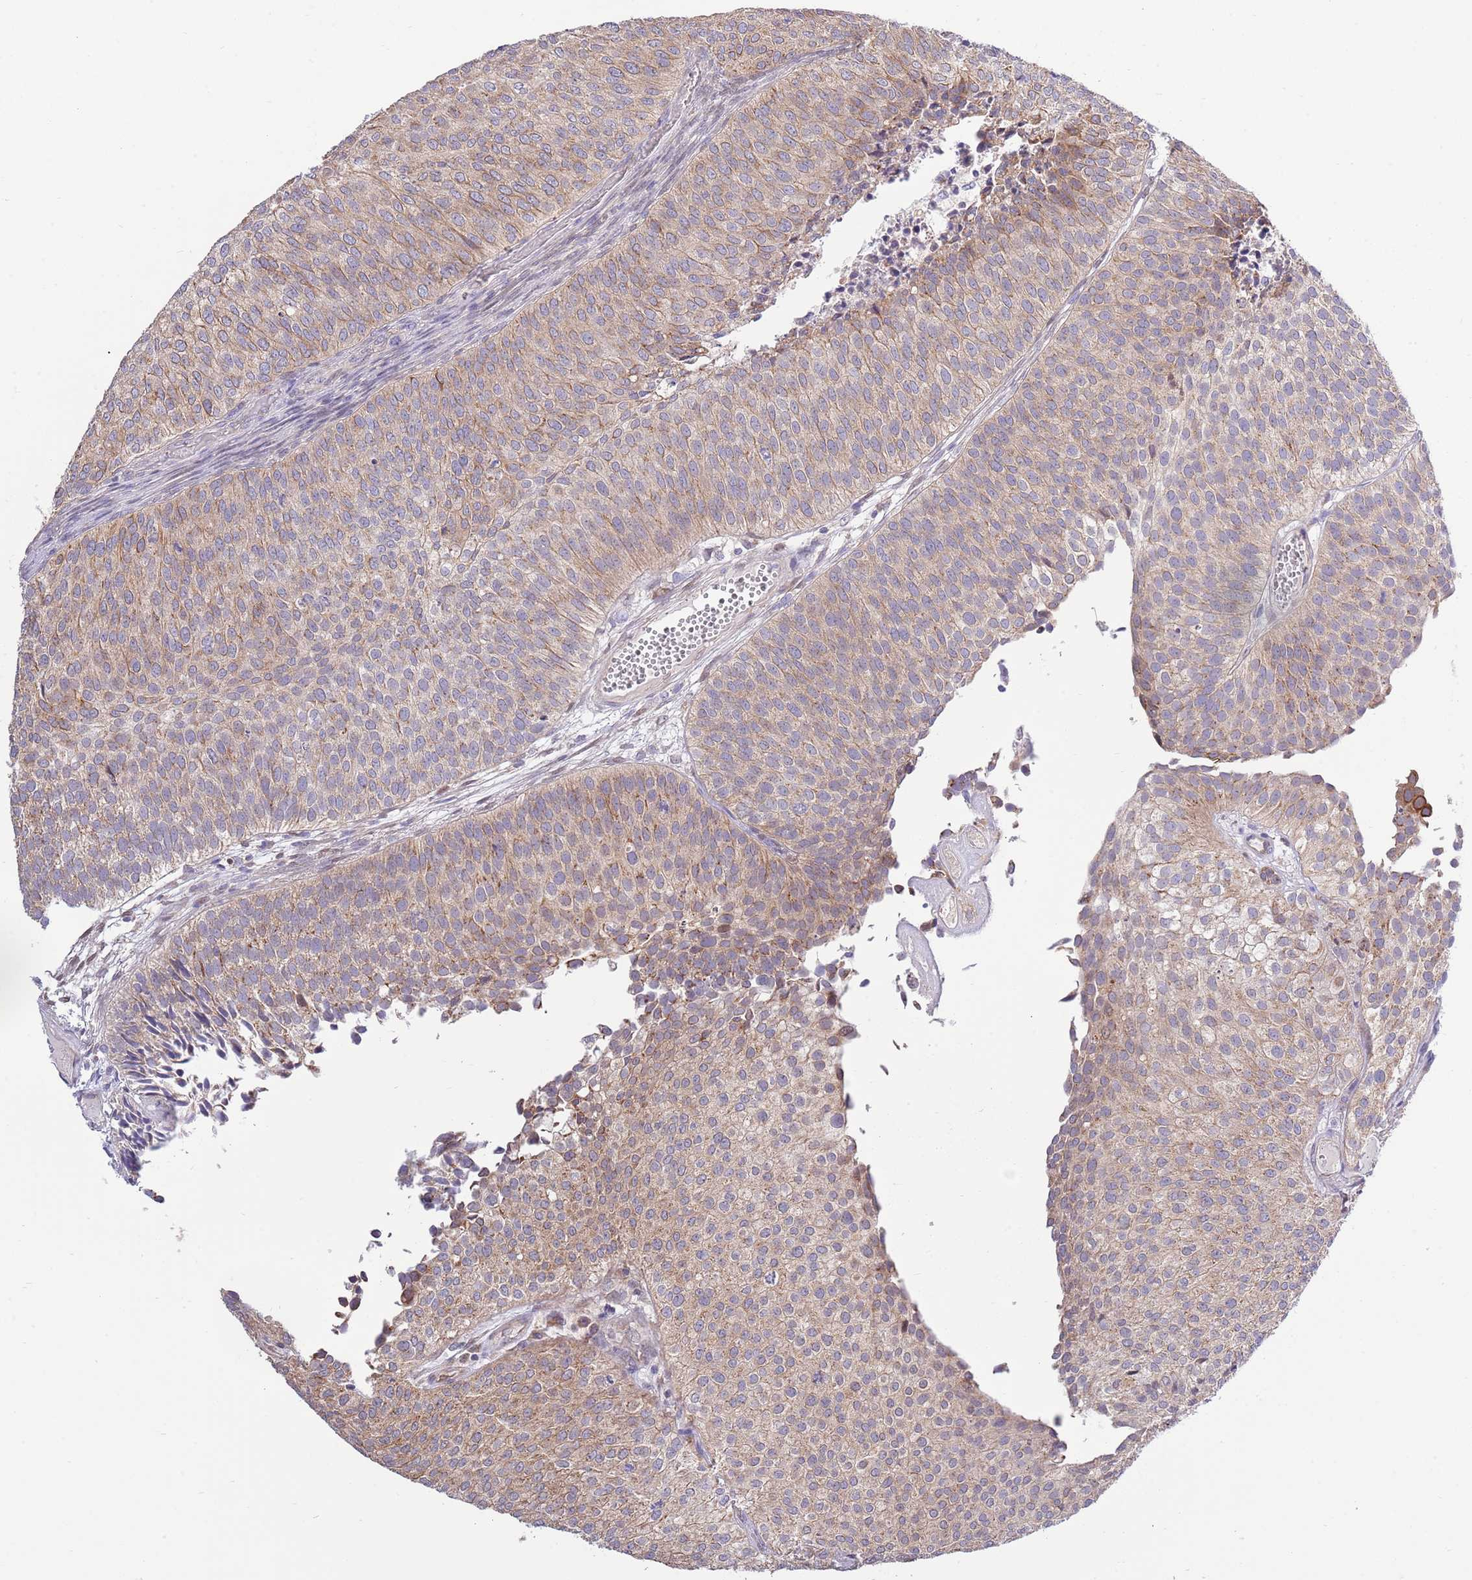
{"staining": {"intensity": "moderate", "quantity": ">75%", "location": "cytoplasmic/membranous"}, "tissue": "urothelial cancer", "cell_type": "Tumor cells", "image_type": "cancer", "snomed": [{"axis": "morphology", "description": "Urothelial carcinoma, Low grade"}, {"axis": "topography", "description": "Urinary bladder"}], "caption": "This histopathology image demonstrates IHC staining of human low-grade urothelial carcinoma, with medium moderate cytoplasmic/membranous expression in about >75% of tumor cells.", "gene": "ARL2BP", "patient": {"sex": "male", "age": 84}}